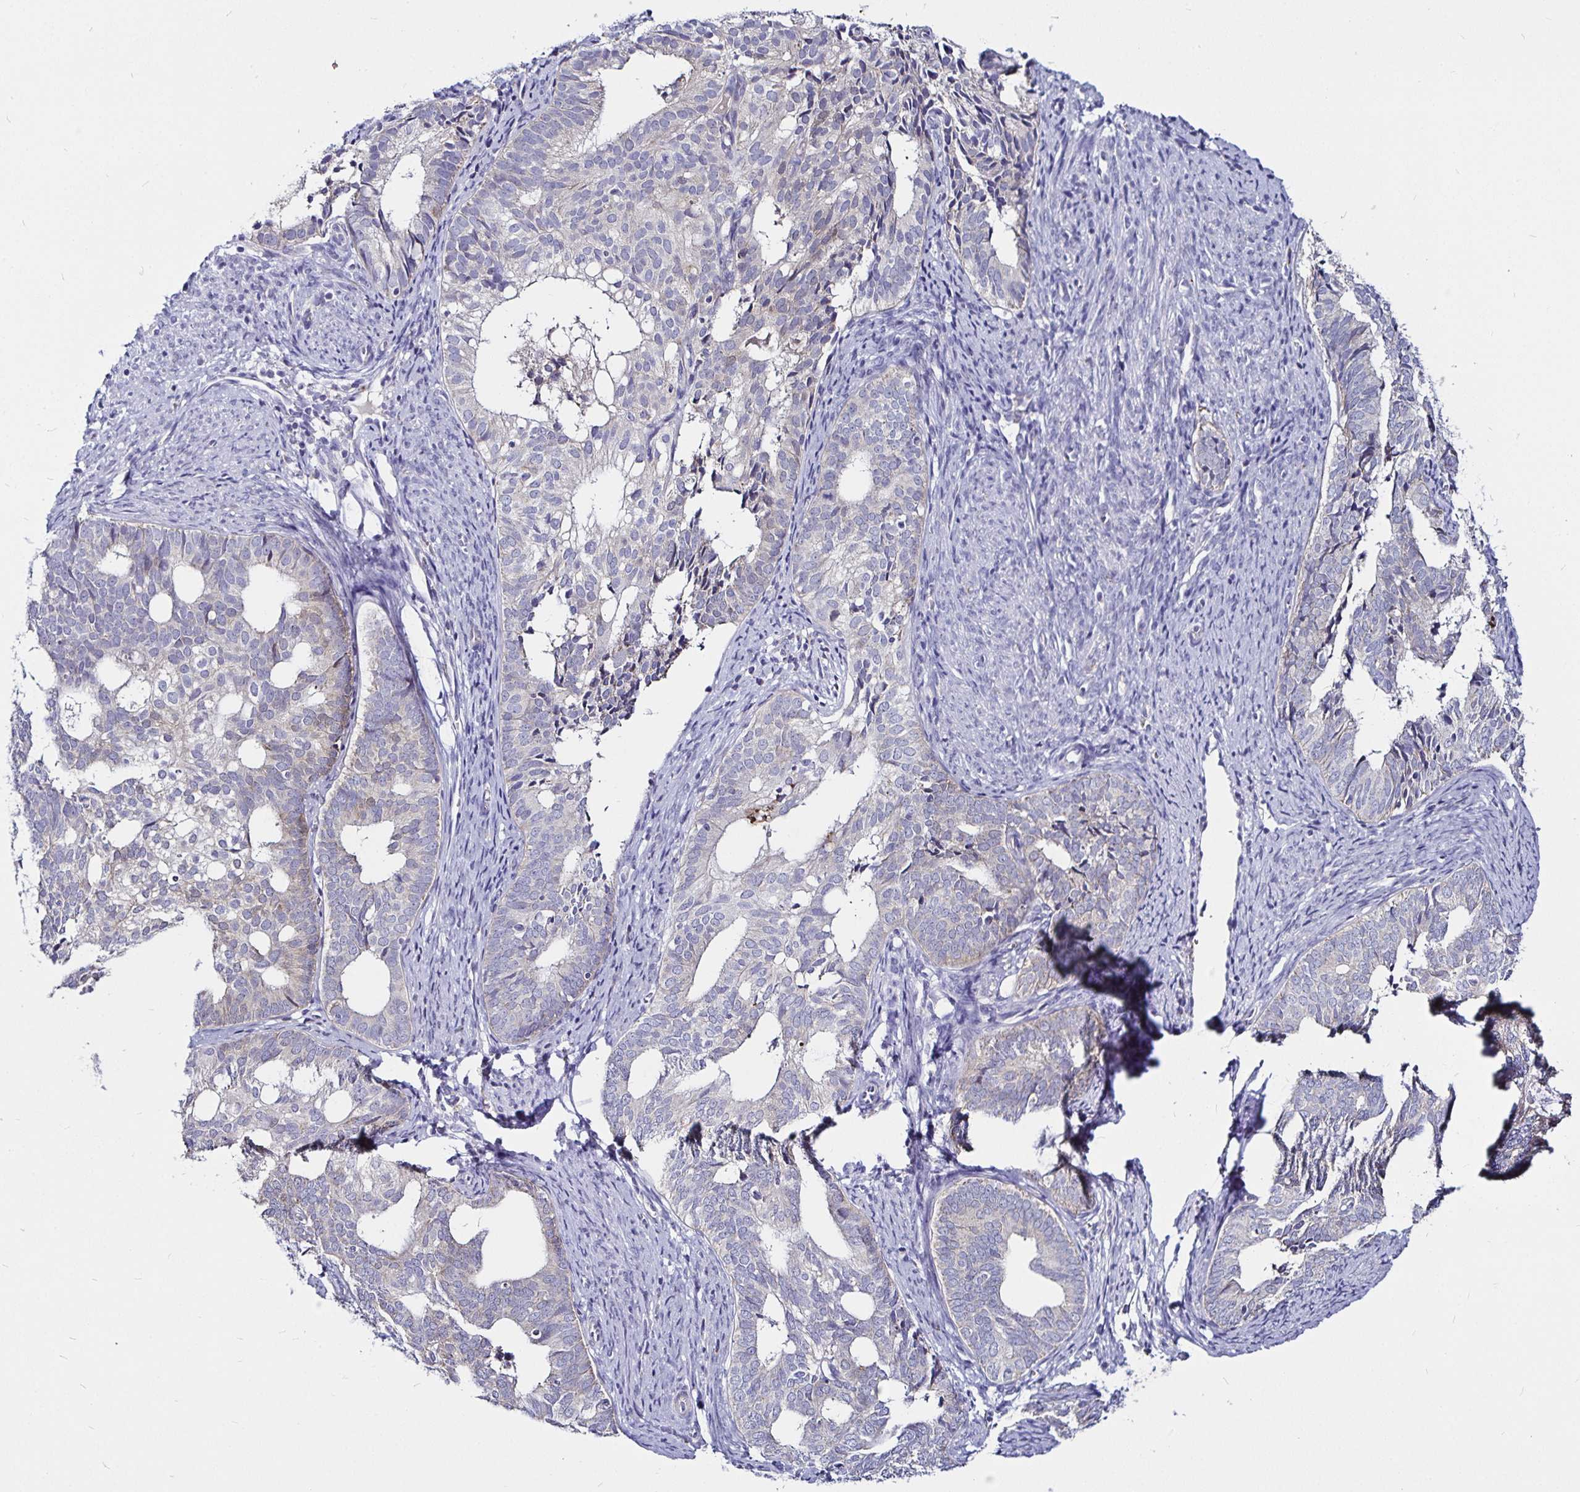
{"staining": {"intensity": "negative", "quantity": "none", "location": "none"}, "tissue": "endometrial cancer", "cell_type": "Tumor cells", "image_type": "cancer", "snomed": [{"axis": "morphology", "description": "Adenocarcinoma, NOS"}, {"axis": "topography", "description": "Endometrium"}], "caption": "Immunohistochemistry of human adenocarcinoma (endometrial) displays no positivity in tumor cells. The staining was performed using DAB to visualize the protein expression in brown, while the nuclei were stained in blue with hematoxylin (Magnification: 20x).", "gene": "PGAM2", "patient": {"sex": "female", "age": 75}}